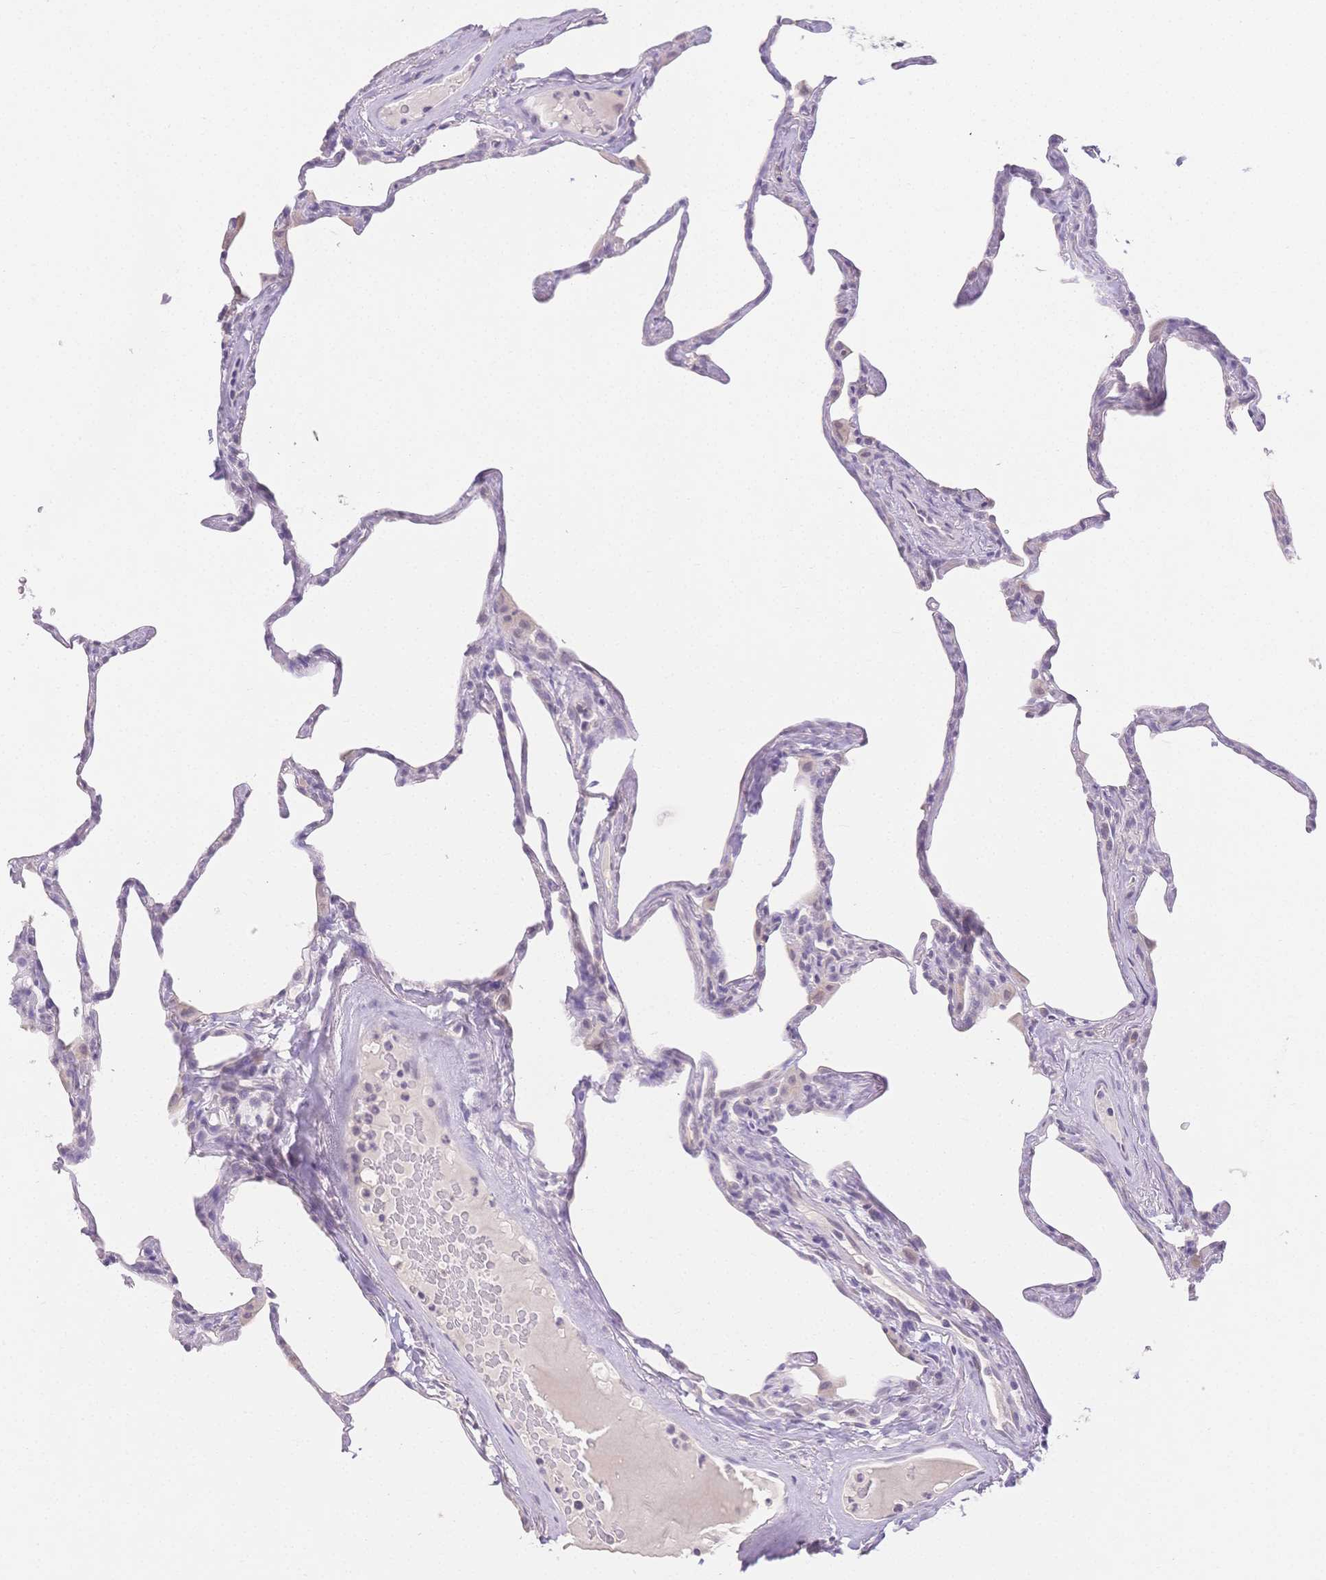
{"staining": {"intensity": "negative", "quantity": "none", "location": "none"}, "tissue": "lung", "cell_type": "Alveolar cells", "image_type": "normal", "snomed": [{"axis": "morphology", "description": "Normal tissue, NOS"}, {"axis": "topography", "description": "Lung"}], "caption": "Immunohistochemistry (IHC) image of unremarkable lung stained for a protein (brown), which demonstrates no expression in alveolar cells.", "gene": "SUV39H2", "patient": {"sex": "male", "age": 65}}